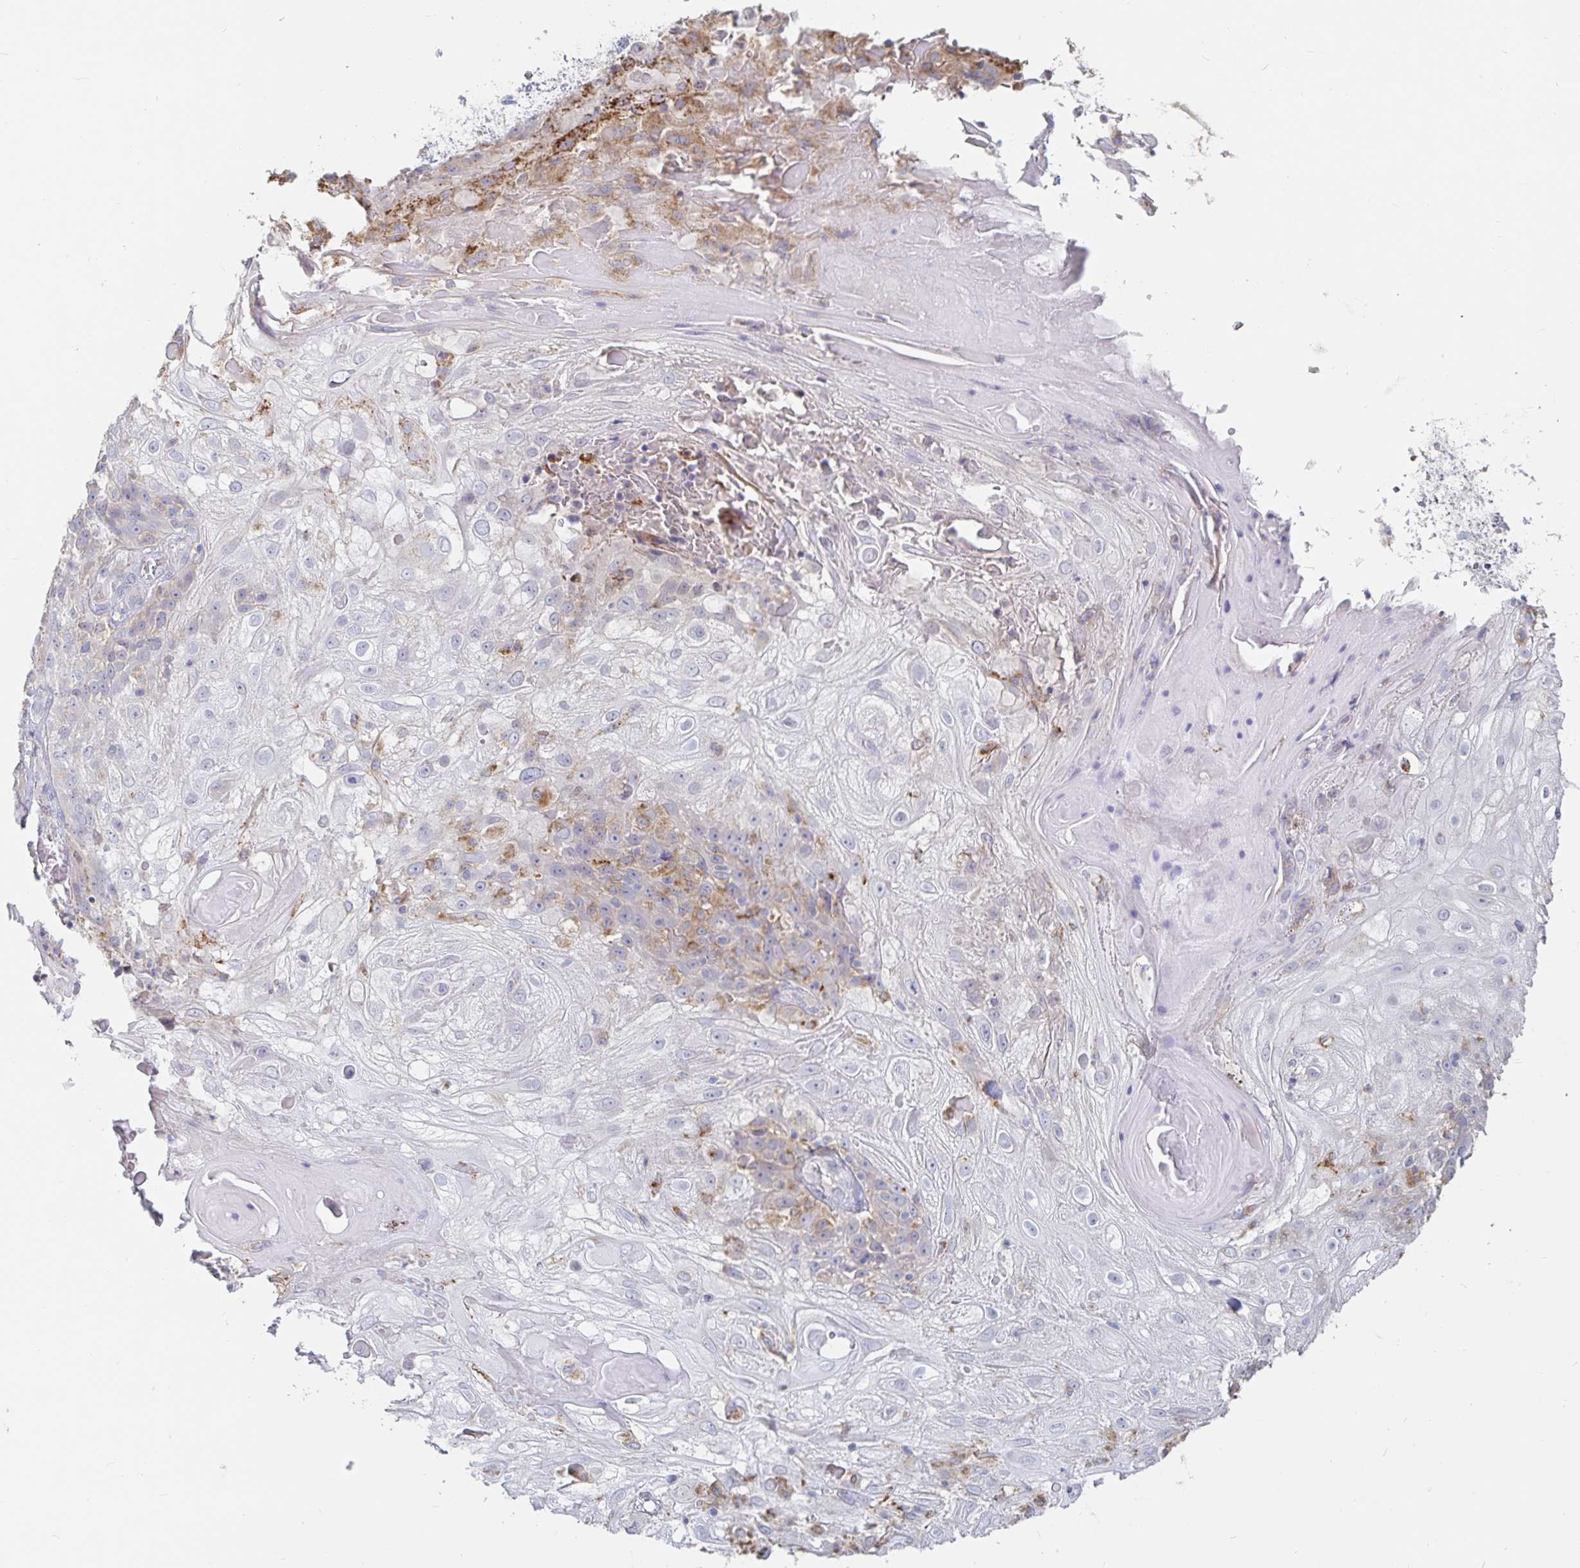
{"staining": {"intensity": "weak", "quantity": "<25%", "location": "cytoplasmic/membranous"}, "tissue": "skin cancer", "cell_type": "Tumor cells", "image_type": "cancer", "snomed": [{"axis": "morphology", "description": "Normal tissue, NOS"}, {"axis": "morphology", "description": "Squamous cell carcinoma, NOS"}, {"axis": "topography", "description": "Skin"}], "caption": "An immunohistochemistry image of squamous cell carcinoma (skin) is shown. There is no staining in tumor cells of squamous cell carcinoma (skin).", "gene": "SPPL3", "patient": {"sex": "female", "age": 83}}